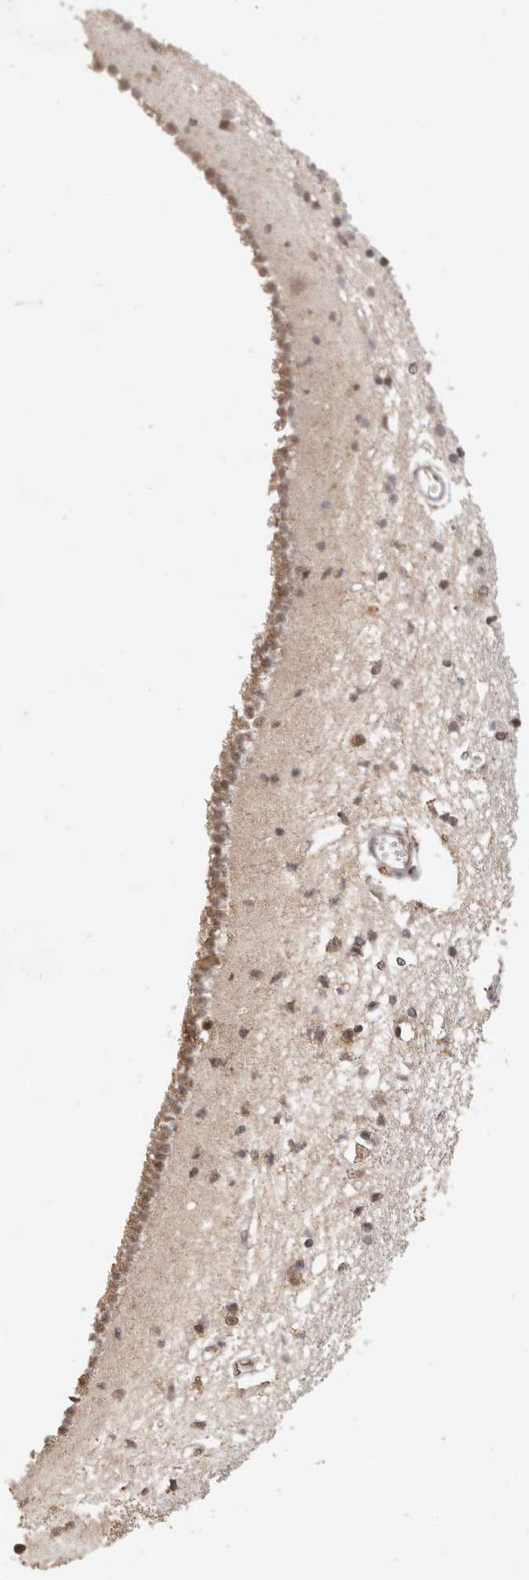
{"staining": {"intensity": "moderate", "quantity": "<25%", "location": "cytoplasmic/membranous"}, "tissue": "caudate", "cell_type": "Glial cells", "image_type": "normal", "snomed": [{"axis": "morphology", "description": "Normal tissue, NOS"}, {"axis": "topography", "description": "Lateral ventricle wall"}], "caption": "DAB immunohistochemical staining of benign caudate shows moderate cytoplasmic/membranous protein expression in approximately <25% of glial cells.", "gene": "SEC14L1", "patient": {"sex": "male", "age": 45}}